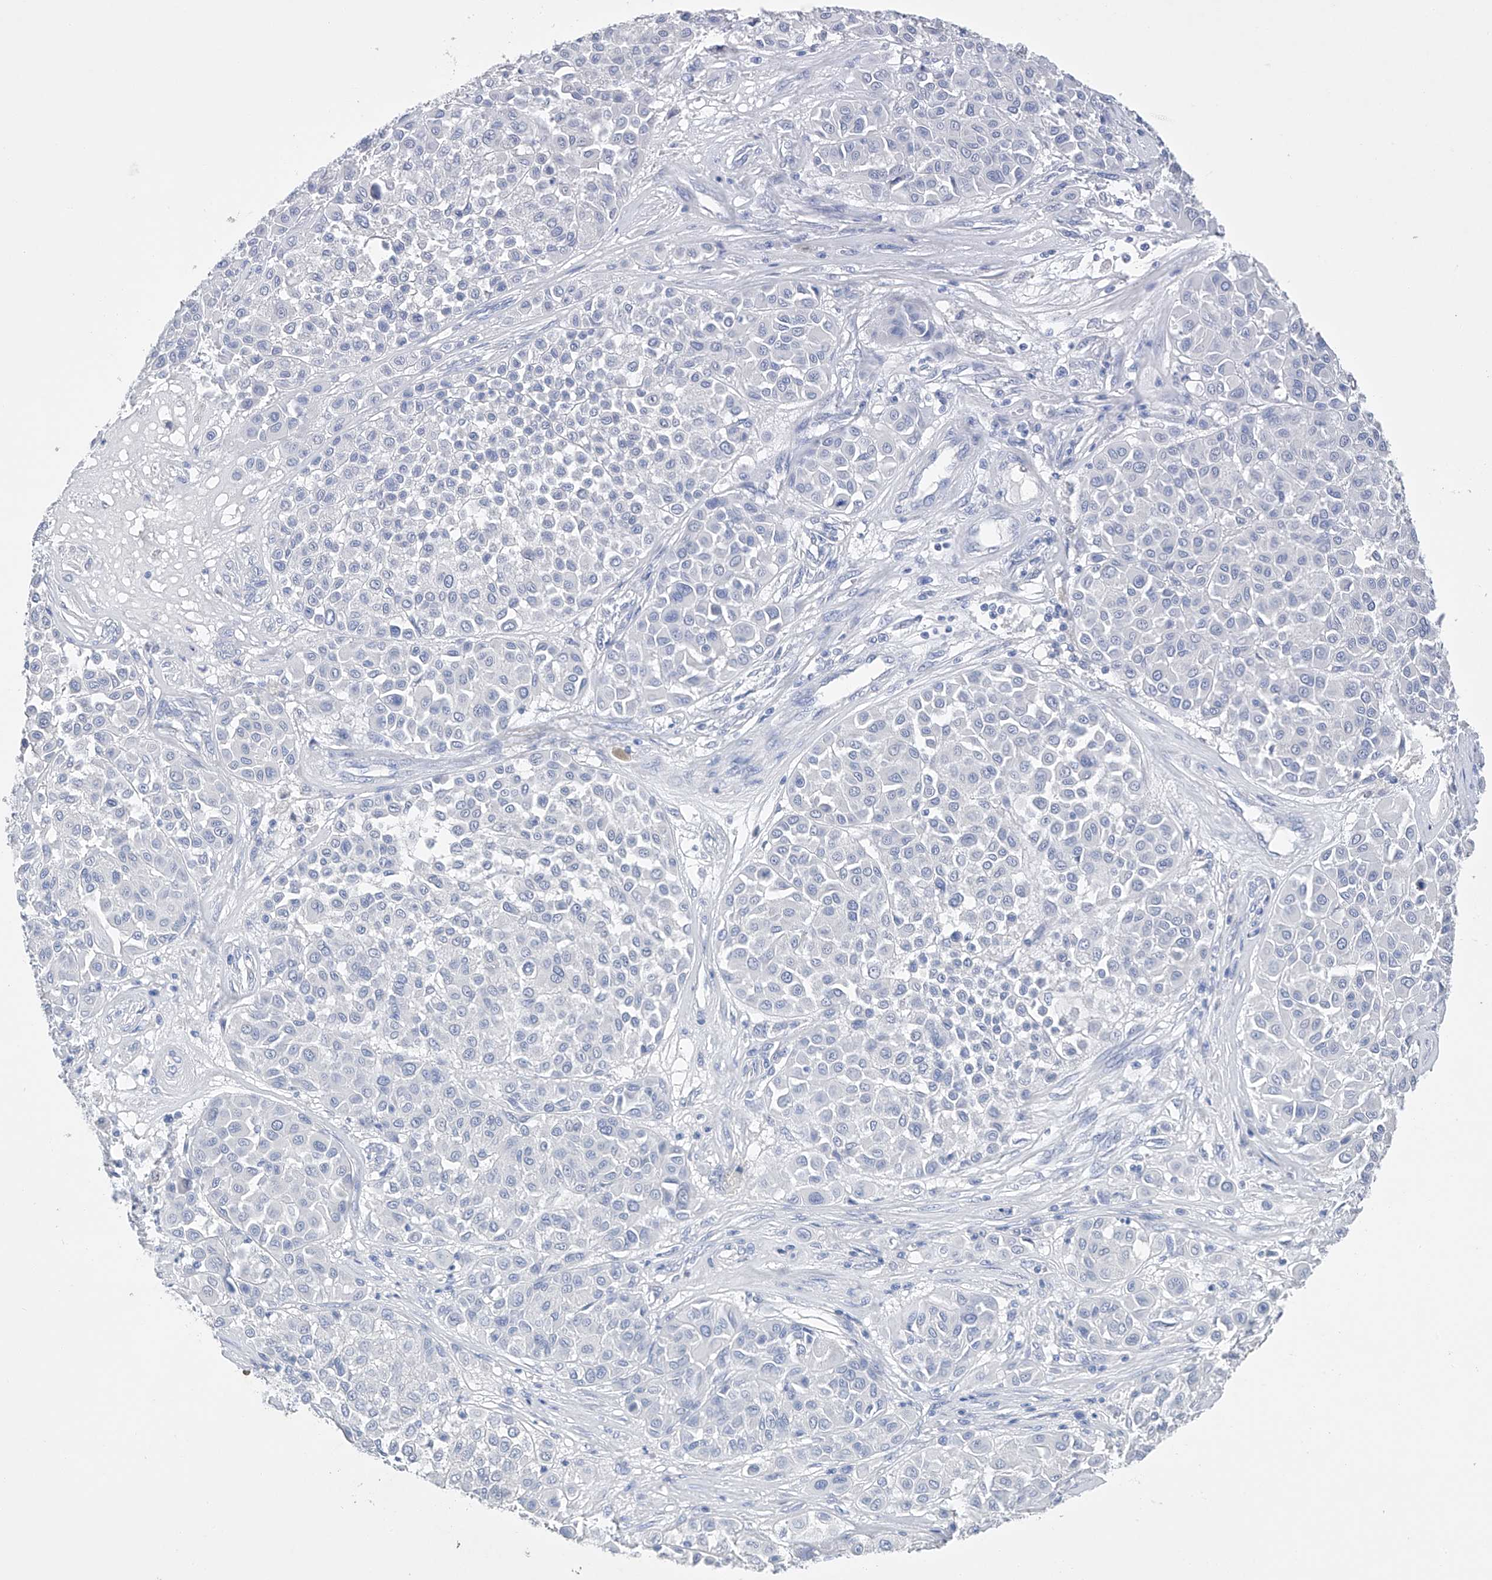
{"staining": {"intensity": "negative", "quantity": "none", "location": "none"}, "tissue": "melanoma", "cell_type": "Tumor cells", "image_type": "cancer", "snomed": [{"axis": "morphology", "description": "Malignant melanoma, Metastatic site"}, {"axis": "topography", "description": "Soft tissue"}], "caption": "Melanoma was stained to show a protein in brown. There is no significant staining in tumor cells. (DAB immunohistochemistry with hematoxylin counter stain).", "gene": "ADRA1A", "patient": {"sex": "male", "age": 41}}